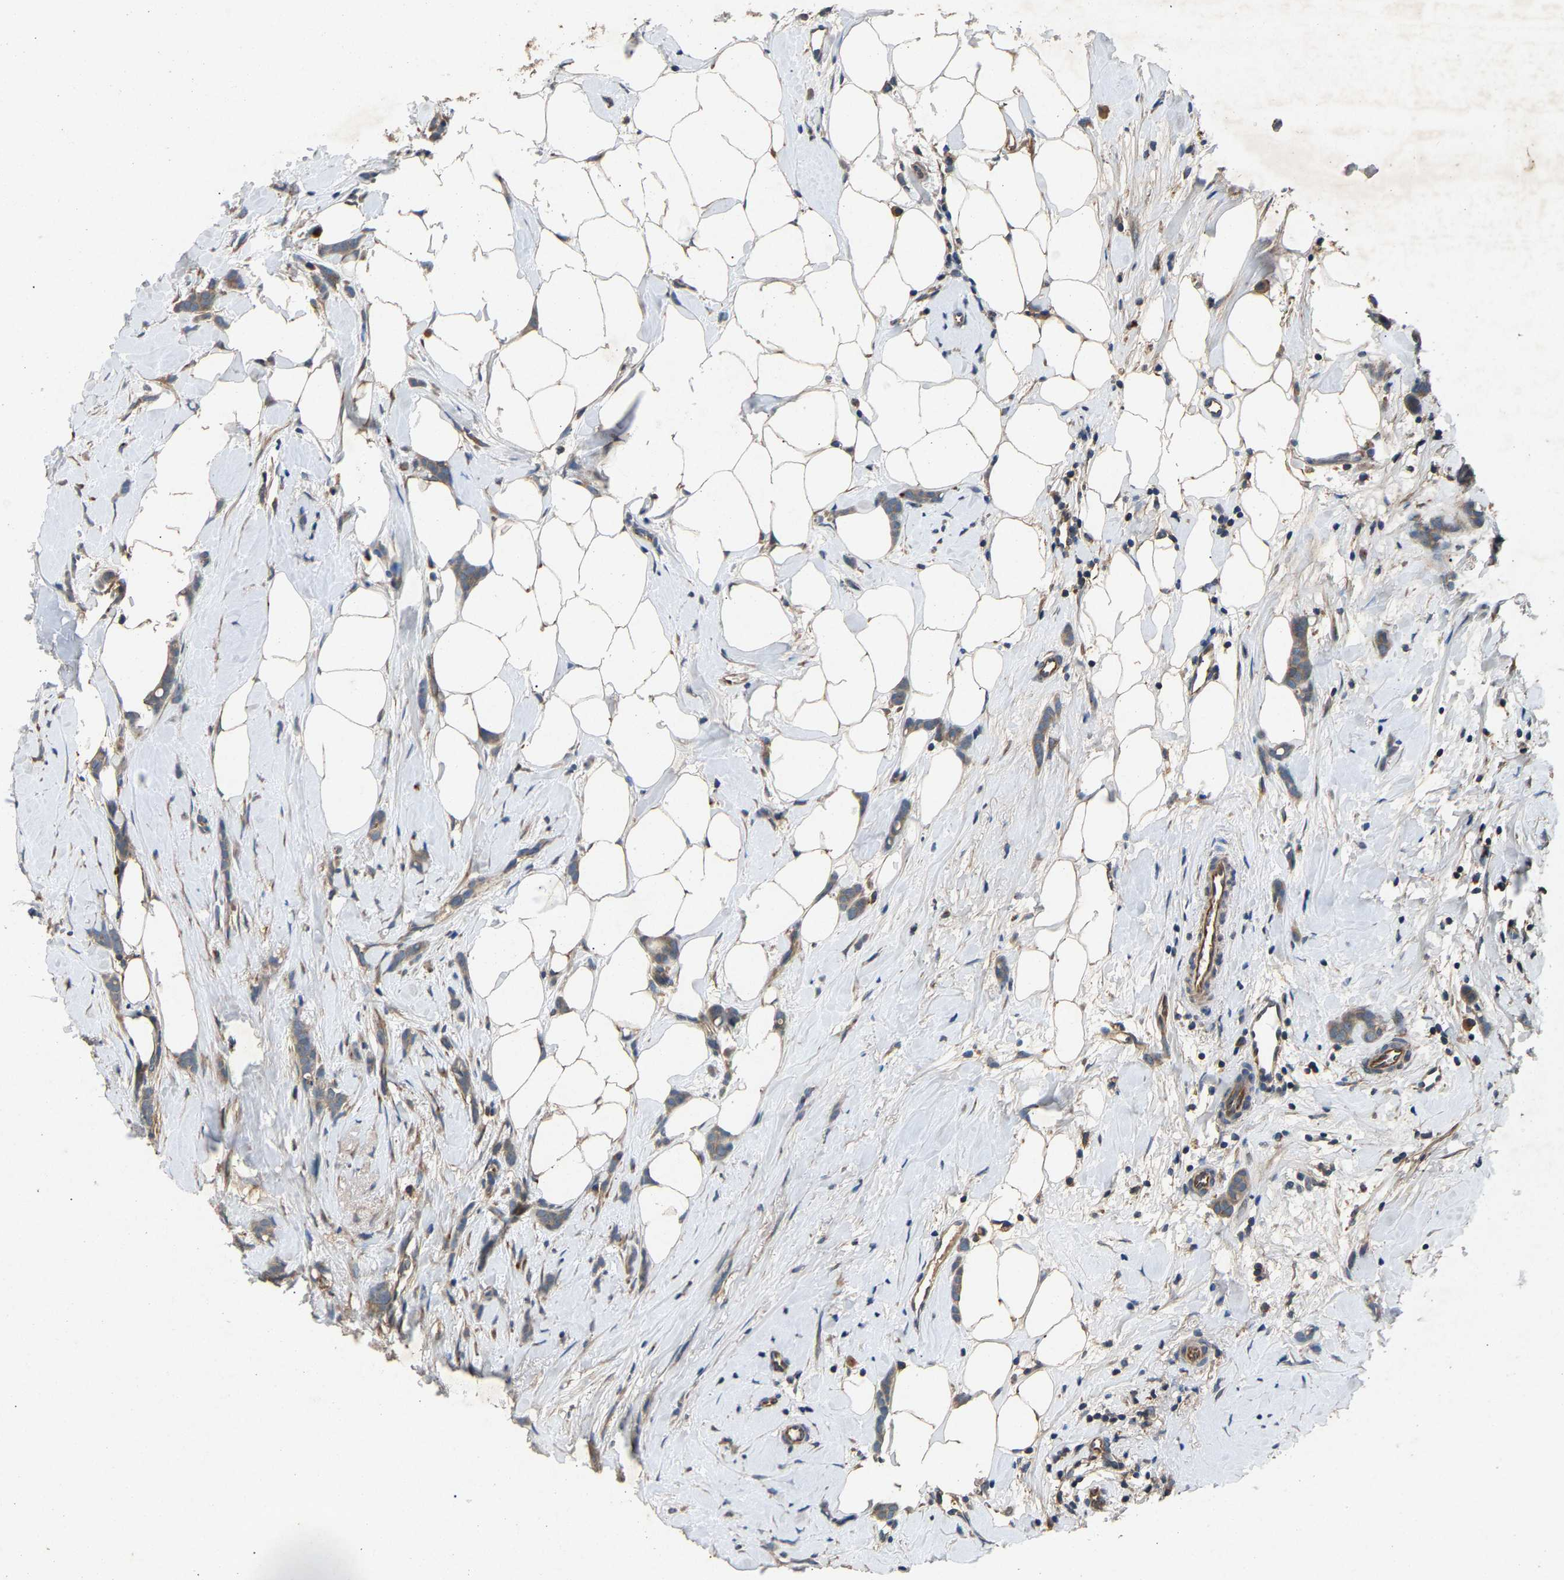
{"staining": {"intensity": "moderate", "quantity": ">75%", "location": "cytoplasmic/membranous"}, "tissue": "breast cancer", "cell_type": "Tumor cells", "image_type": "cancer", "snomed": [{"axis": "morphology", "description": "Lobular carcinoma, in situ"}, {"axis": "morphology", "description": "Lobular carcinoma"}, {"axis": "topography", "description": "Breast"}], "caption": "A brown stain highlights moderate cytoplasmic/membranous staining of a protein in human breast lobular carcinoma in situ tumor cells.", "gene": "PPID", "patient": {"sex": "female", "age": 41}}